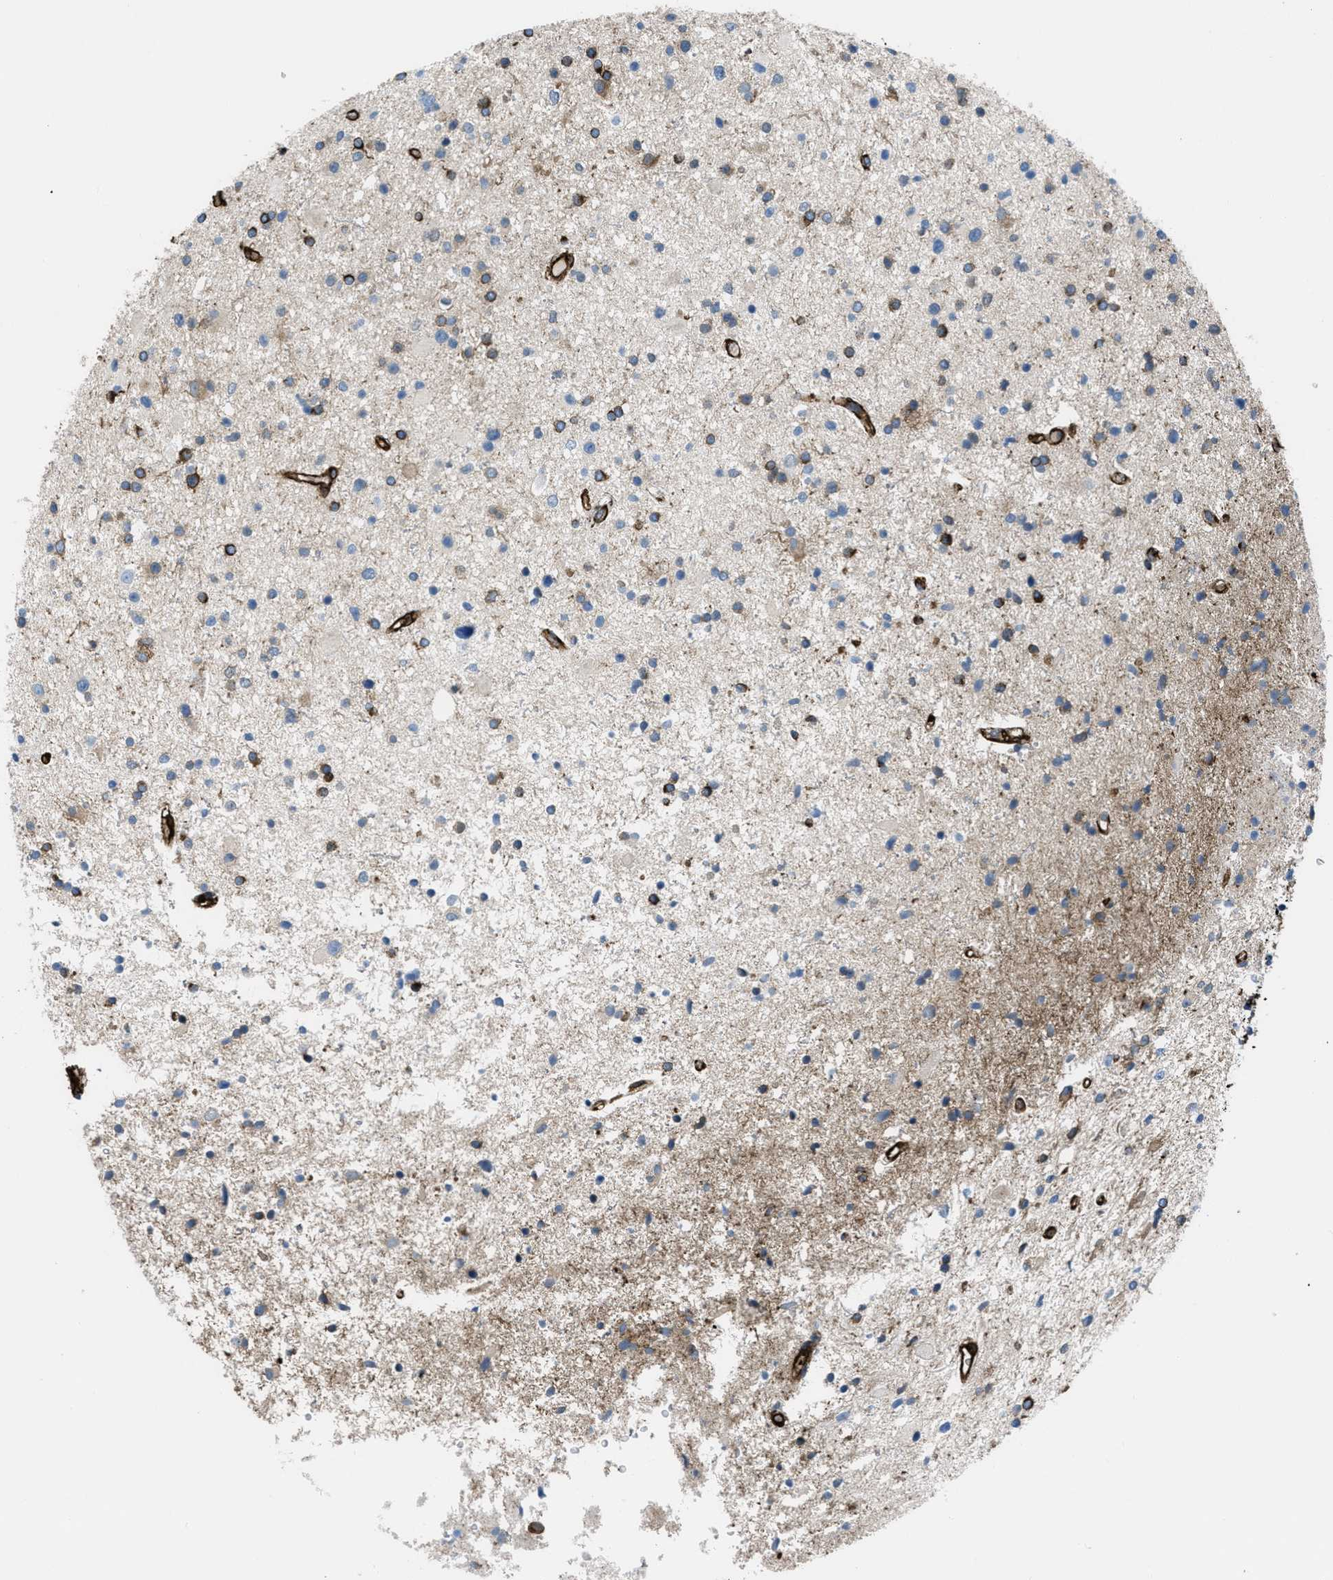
{"staining": {"intensity": "strong", "quantity": "25%-75%", "location": "cytoplasmic/membranous"}, "tissue": "glioma", "cell_type": "Tumor cells", "image_type": "cancer", "snomed": [{"axis": "morphology", "description": "Glioma, malignant, High grade"}, {"axis": "topography", "description": "Brain"}], "caption": "Tumor cells exhibit strong cytoplasmic/membranous positivity in approximately 25%-75% of cells in malignant glioma (high-grade).", "gene": "CALD1", "patient": {"sex": "male", "age": 33}}